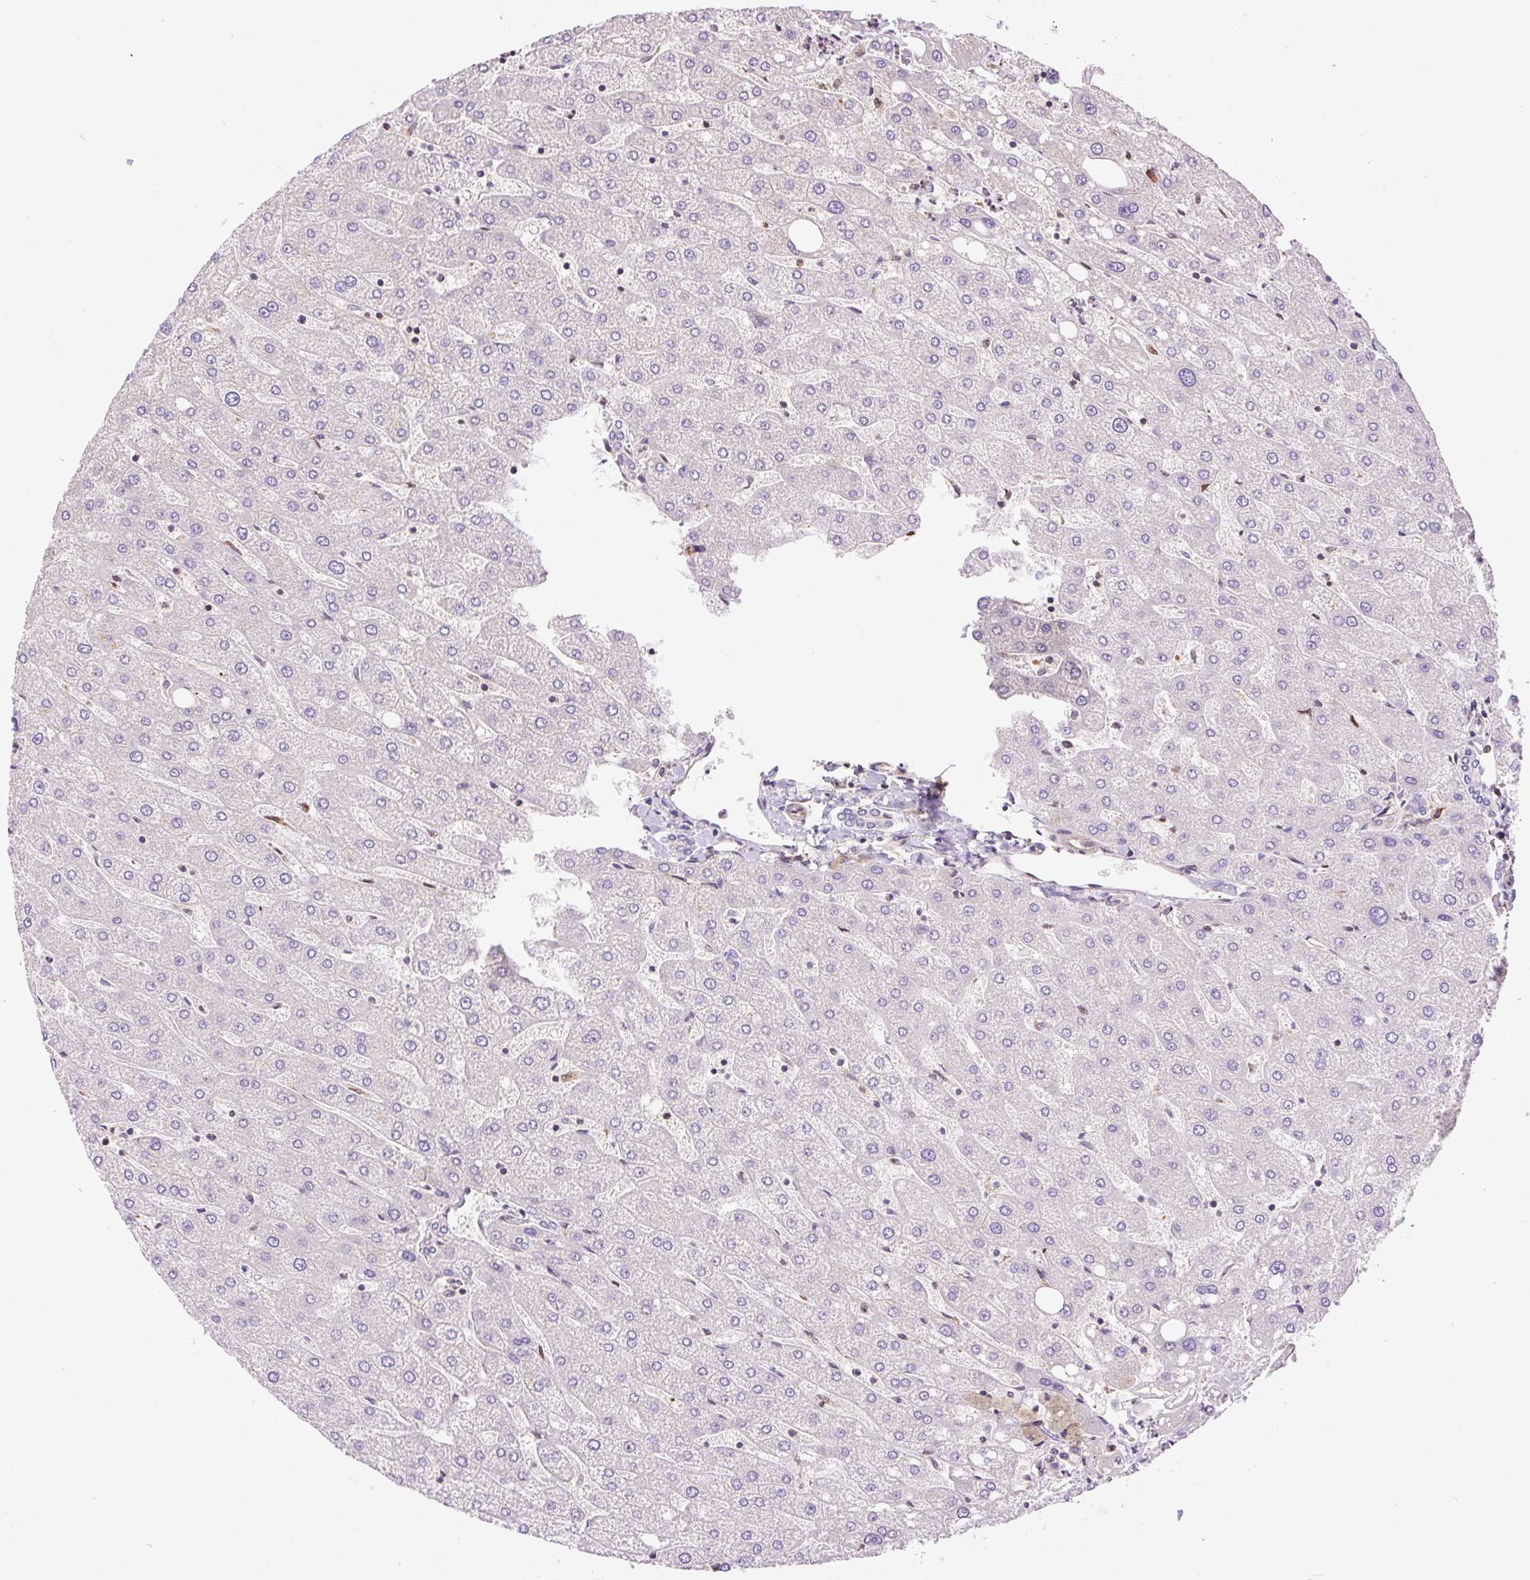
{"staining": {"intensity": "negative", "quantity": "none", "location": "none"}, "tissue": "liver", "cell_type": "Cholangiocytes", "image_type": "normal", "snomed": [{"axis": "morphology", "description": "Normal tissue, NOS"}, {"axis": "topography", "description": "Liver"}], "caption": "Immunohistochemistry image of unremarkable liver: human liver stained with DAB demonstrates no significant protein positivity in cholangiocytes. (IHC, brightfield microscopy, high magnification).", "gene": "PPME1", "patient": {"sex": "male", "age": 67}}